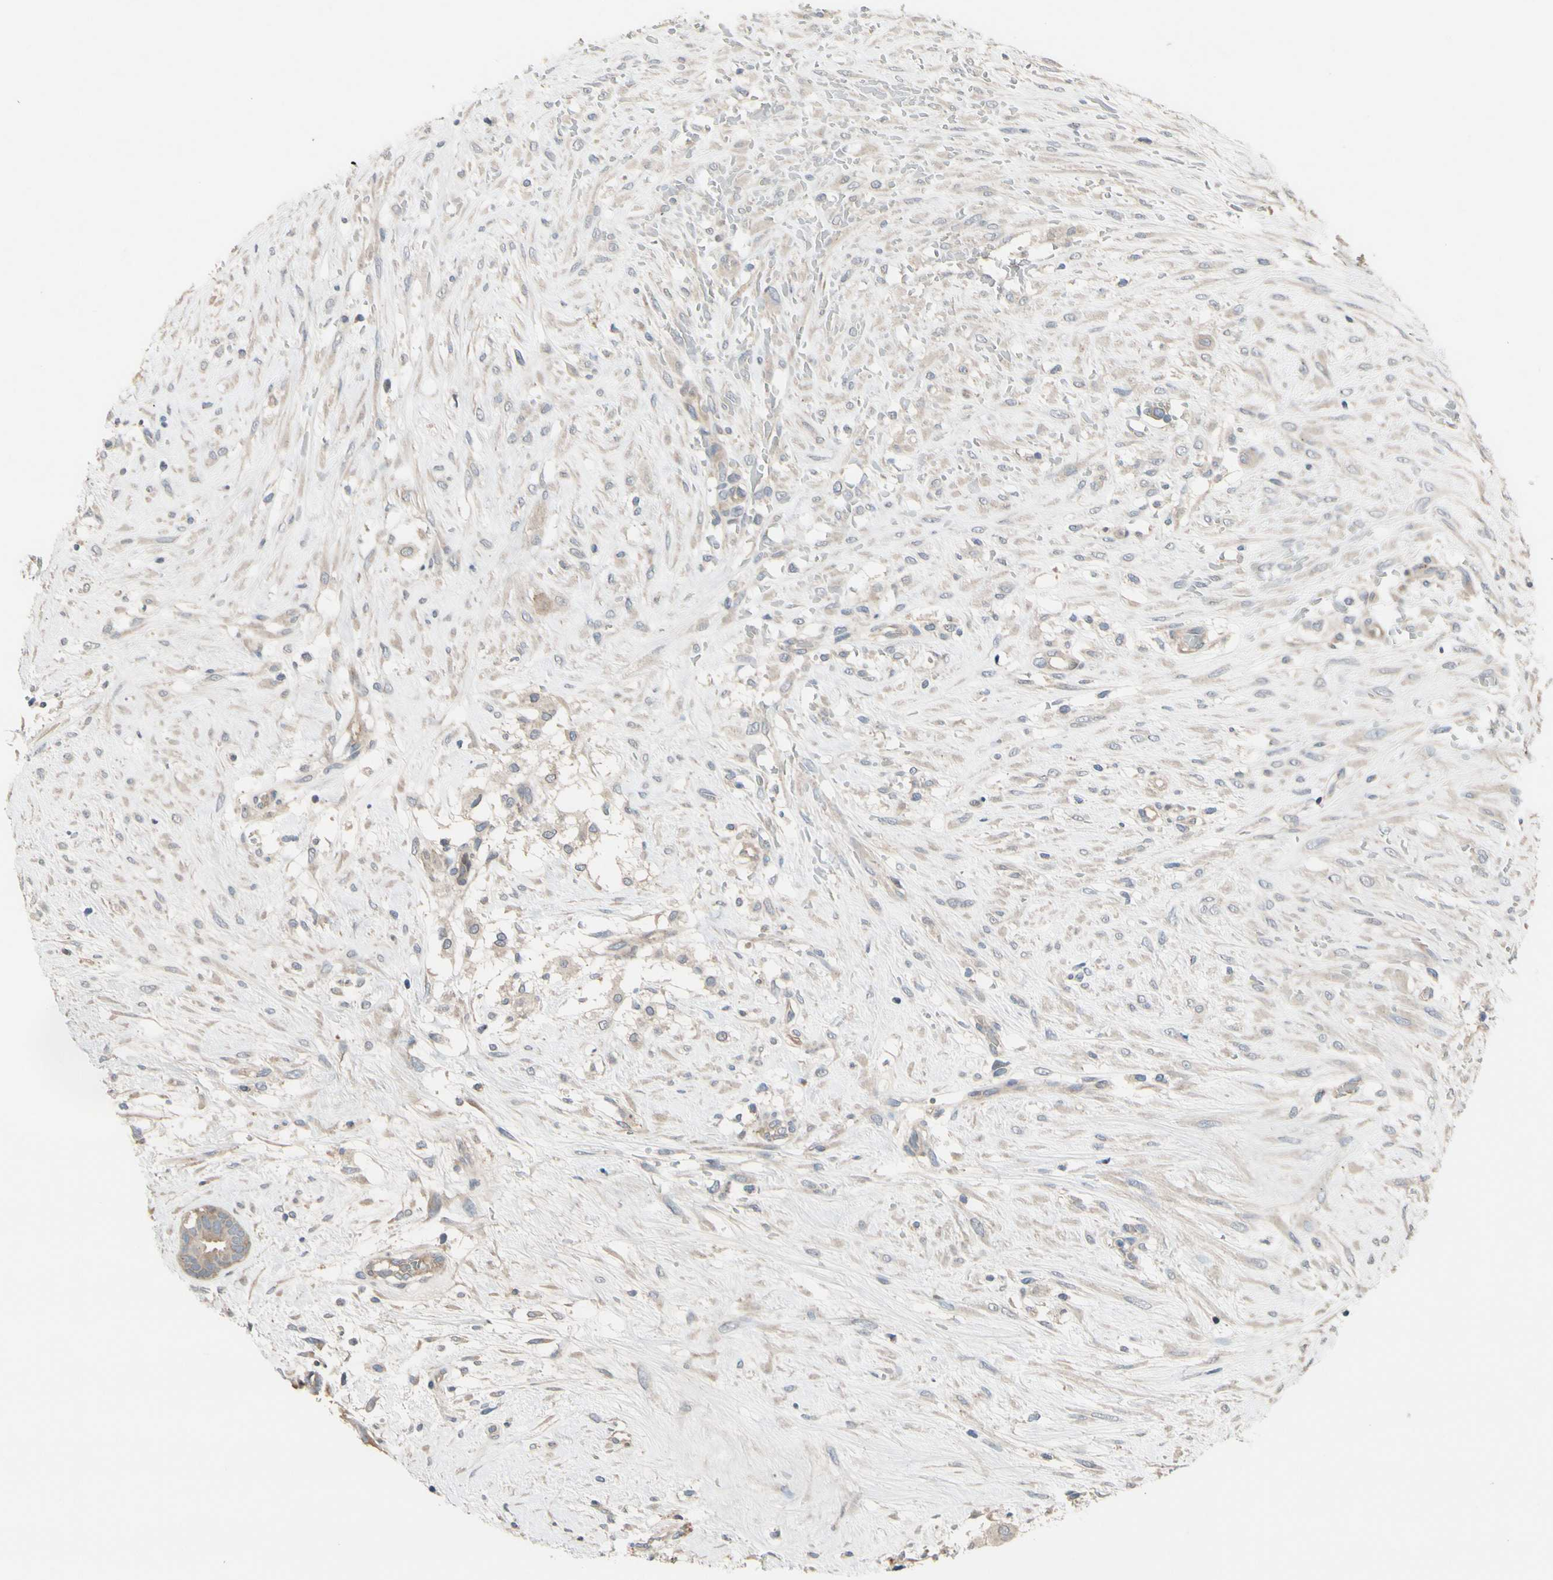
{"staining": {"intensity": "weak", "quantity": ">75%", "location": "cytoplasmic/membranous"}, "tissue": "breast cancer", "cell_type": "Tumor cells", "image_type": "cancer", "snomed": [{"axis": "morphology", "description": "Duct carcinoma"}, {"axis": "topography", "description": "Breast"}], "caption": "Immunohistochemical staining of breast invasive ductal carcinoma displays weak cytoplasmic/membranous protein expression in about >75% of tumor cells.", "gene": "ICAM5", "patient": {"sex": "female", "age": 40}}